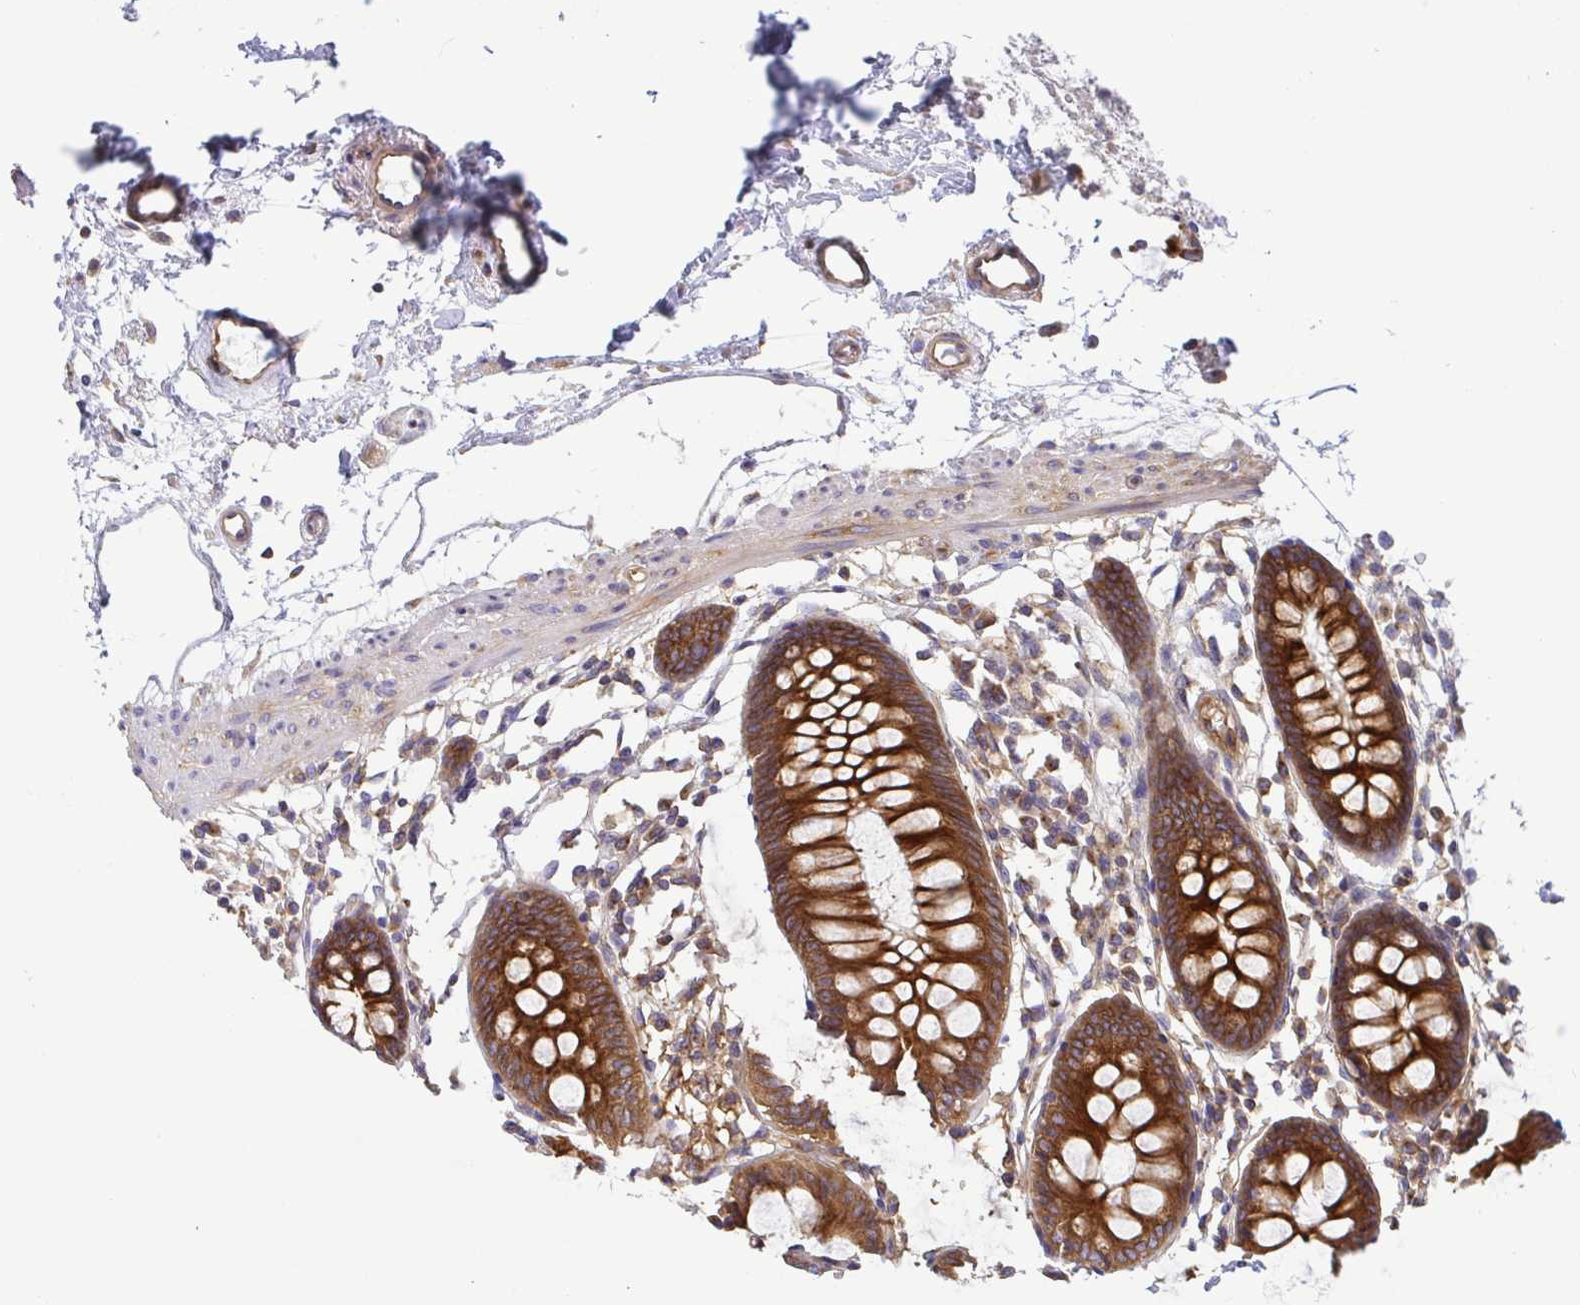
{"staining": {"intensity": "moderate", "quantity": ">75%", "location": "cytoplasmic/membranous"}, "tissue": "colon", "cell_type": "Endothelial cells", "image_type": "normal", "snomed": [{"axis": "morphology", "description": "Normal tissue, NOS"}, {"axis": "topography", "description": "Colon"}], "caption": "Benign colon demonstrates moderate cytoplasmic/membranous staining in approximately >75% of endothelial cells The protein is shown in brown color, while the nuclei are stained blue..", "gene": "KIF5B", "patient": {"sex": "female", "age": 84}}